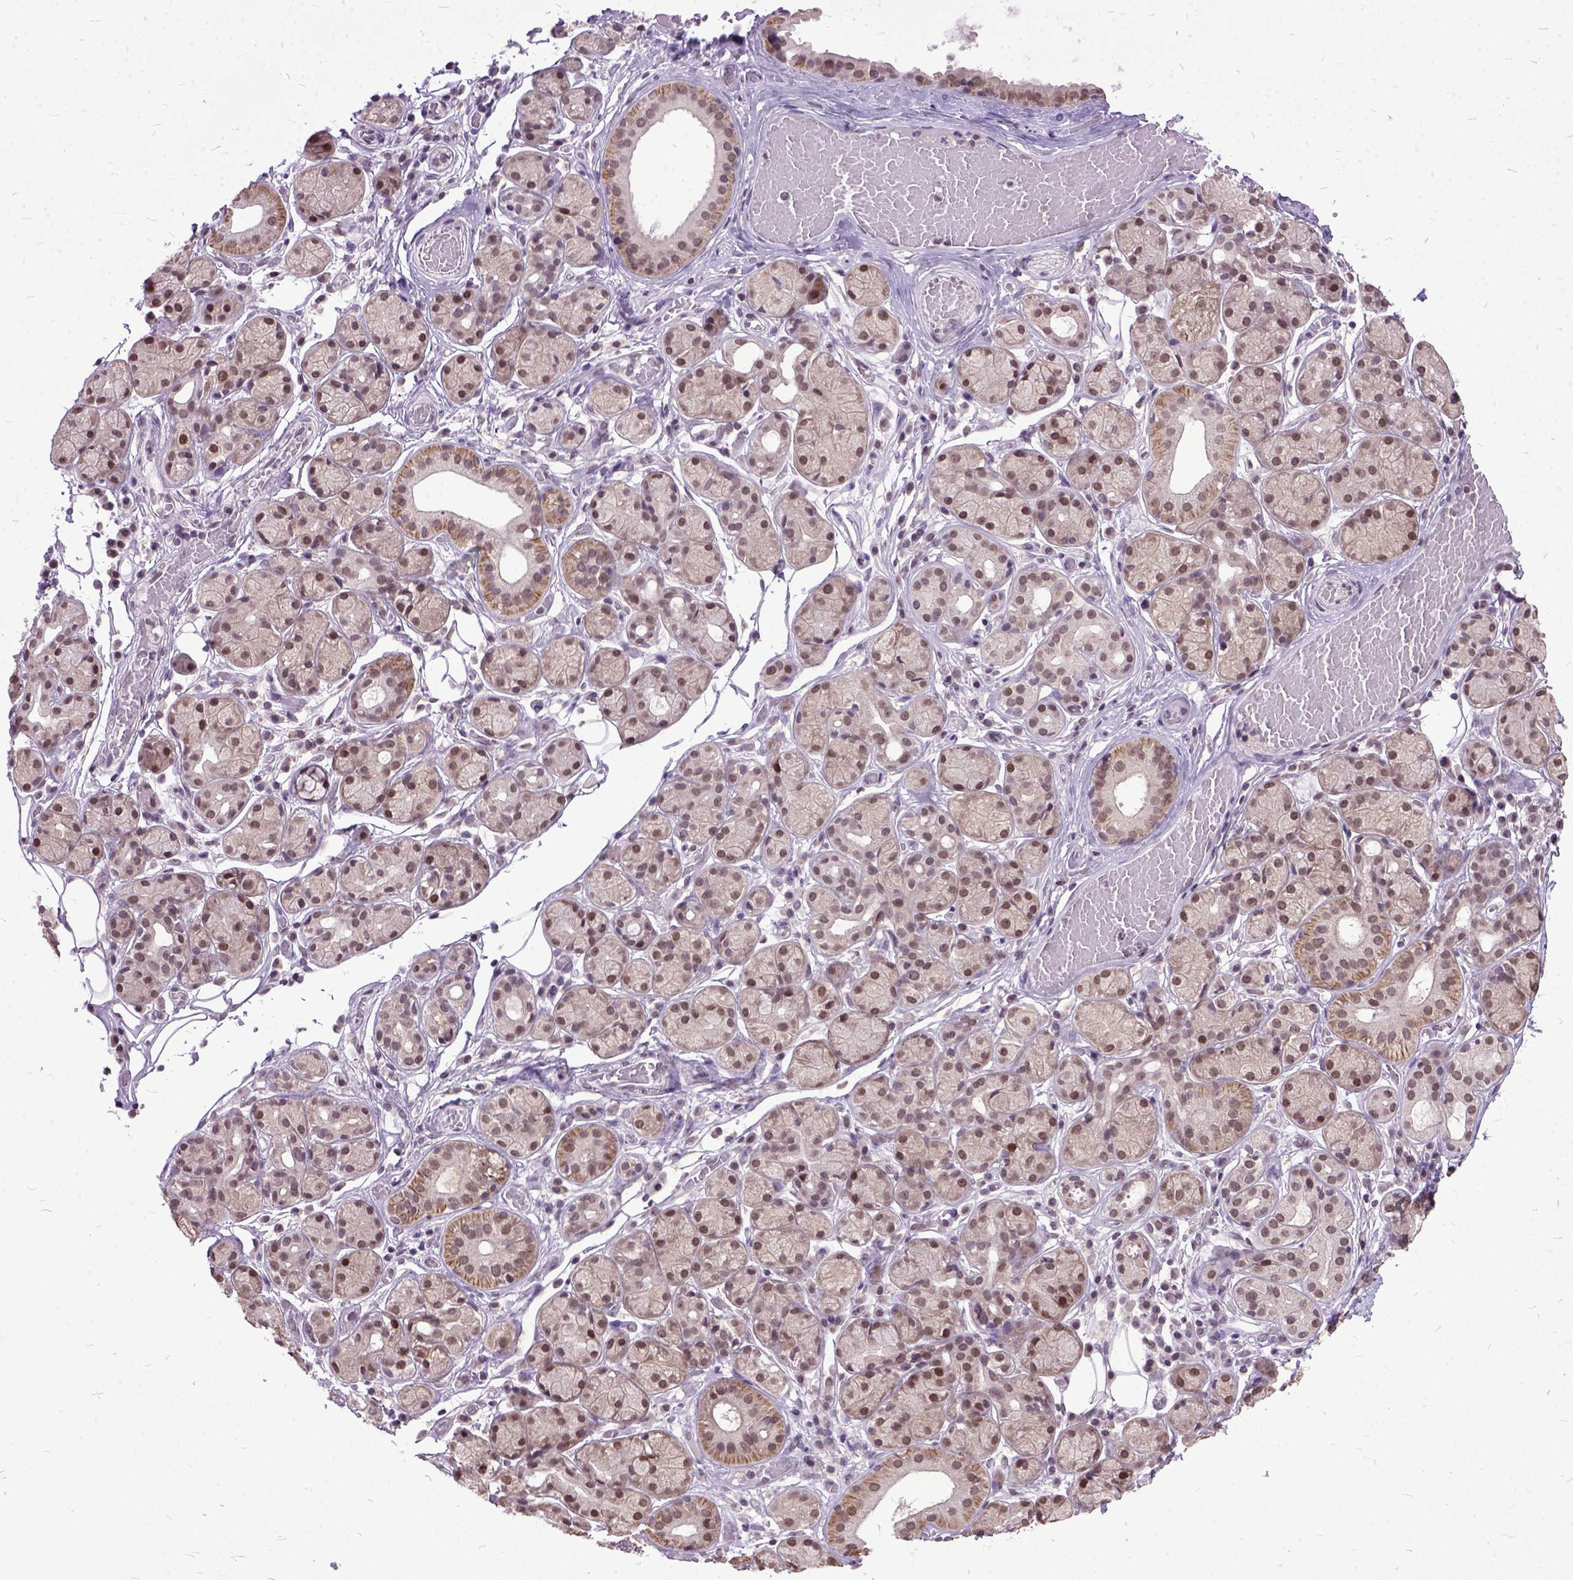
{"staining": {"intensity": "moderate", "quantity": ">75%", "location": "cytoplasmic/membranous,nuclear"}, "tissue": "salivary gland", "cell_type": "Glandular cells", "image_type": "normal", "snomed": [{"axis": "morphology", "description": "Normal tissue, NOS"}, {"axis": "topography", "description": "Salivary gland"}, {"axis": "topography", "description": "Peripheral nerve tissue"}], "caption": "Immunohistochemical staining of benign human salivary gland exhibits moderate cytoplasmic/membranous,nuclear protein positivity in about >75% of glandular cells. Nuclei are stained in blue.", "gene": "ORC5", "patient": {"sex": "male", "age": 71}}